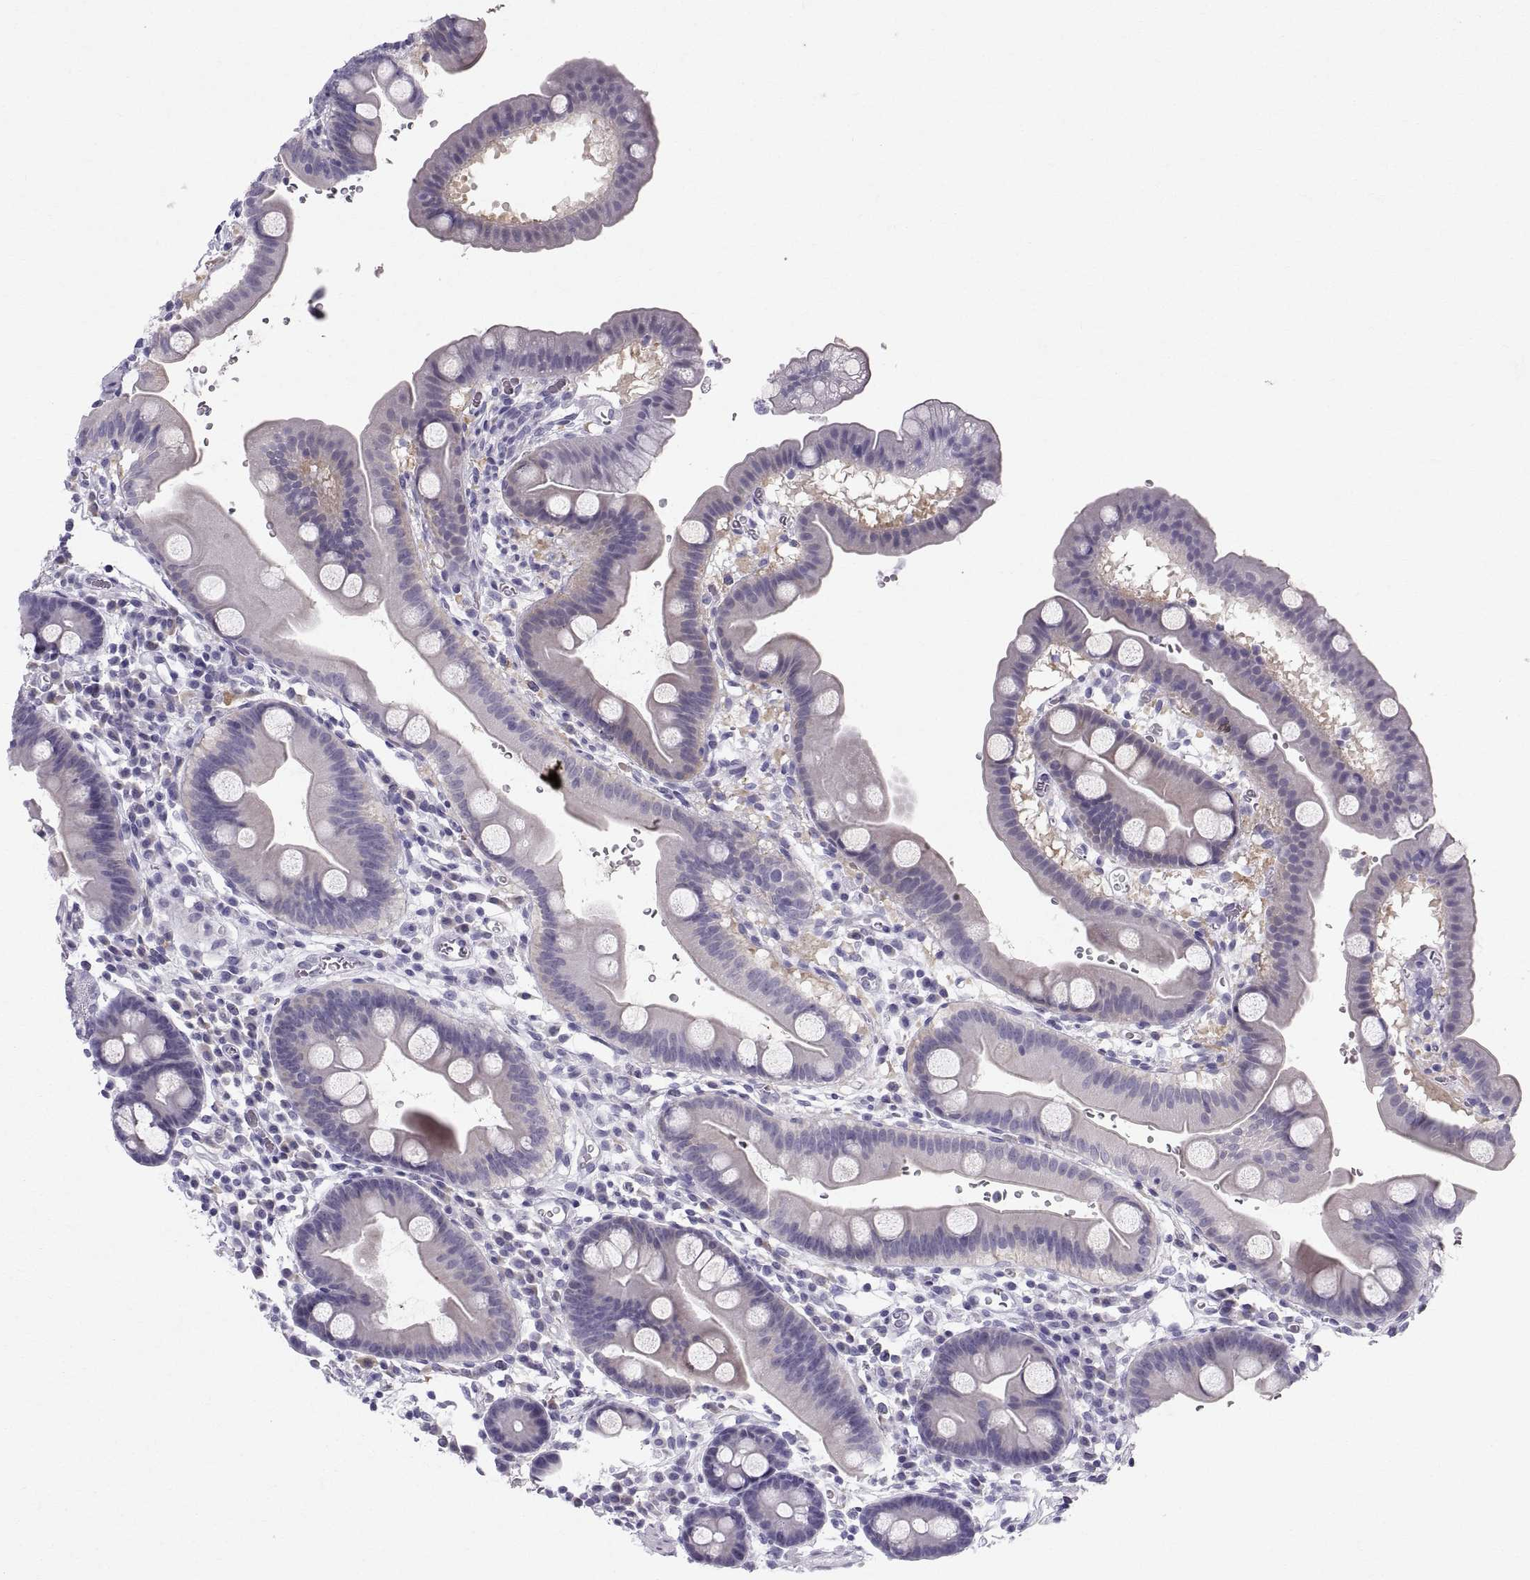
{"staining": {"intensity": "negative", "quantity": "none", "location": "none"}, "tissue": "duodenum", "cell_type": "Glandular cells", "image_type": "normal", "snomed": [{"axis": "morphology", "description": "Normal tissue, NOS"}, {"axis": "topography", "description": "Duodenum"}], "caption": "This is an immunohistochemistry (IHC) micrograph of normal duodenum. There is no expression in glandular cells.", "gene": "SLC22A6", "patient": {"sex": "male", "age": 59}}